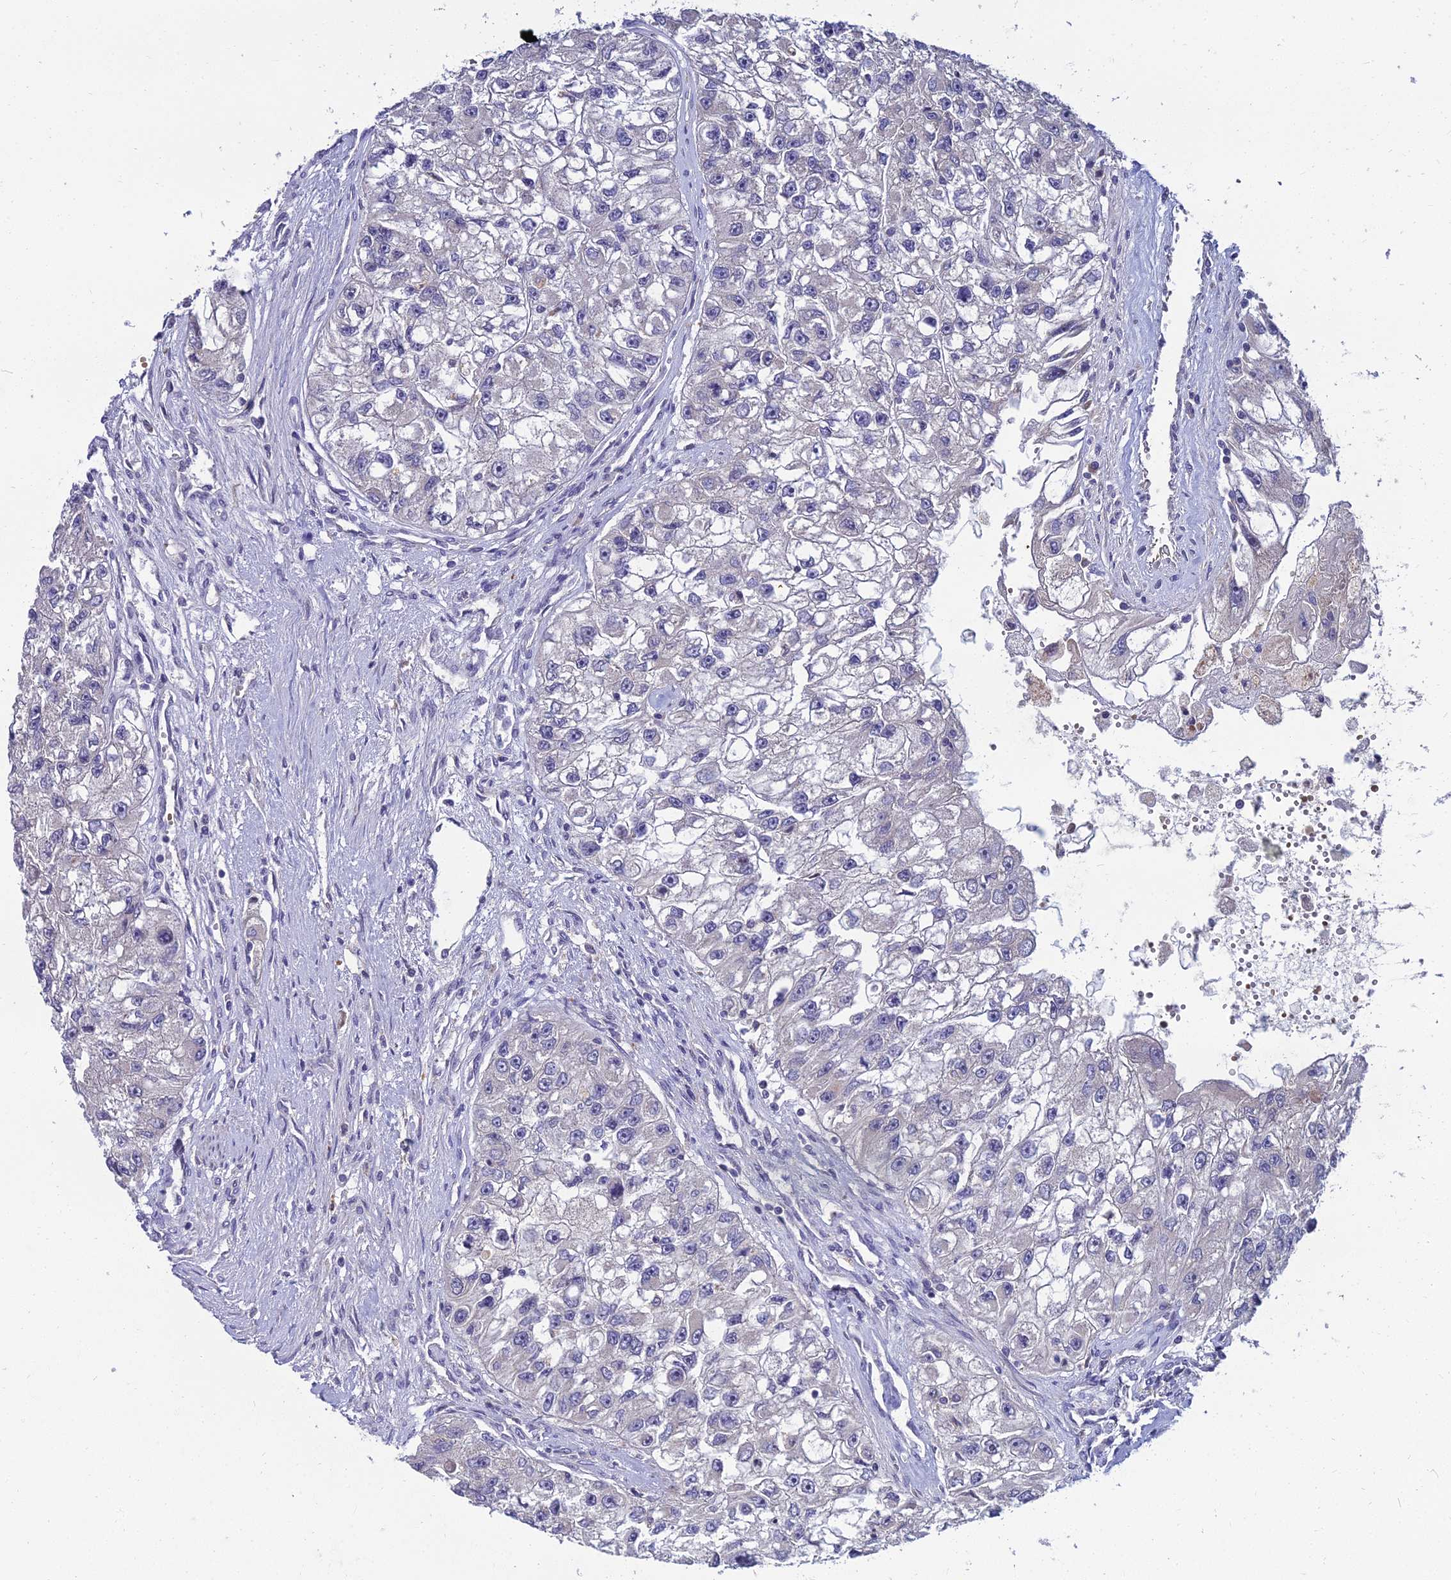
{"staining": {"intensity": "negative", "quantity": "none", "location": "none"}, "tissue": "renal cancer", "cell_type": "Tumor cells", "image_type": "cancer", "snomed": [{"axis": "morphology", "description": "Adenocarcinoma, NOS"}, {"axis": "topography", "description": "Kidney"}], "caption": "High power microscopy photomicrograph of an immunohistochemistry (IHC) image of renal cancer (adenocarcinoma), revealing no significant expression in tumor cells.", "gene": "NPY", "patient": {"sex": "male", "age": 63}}